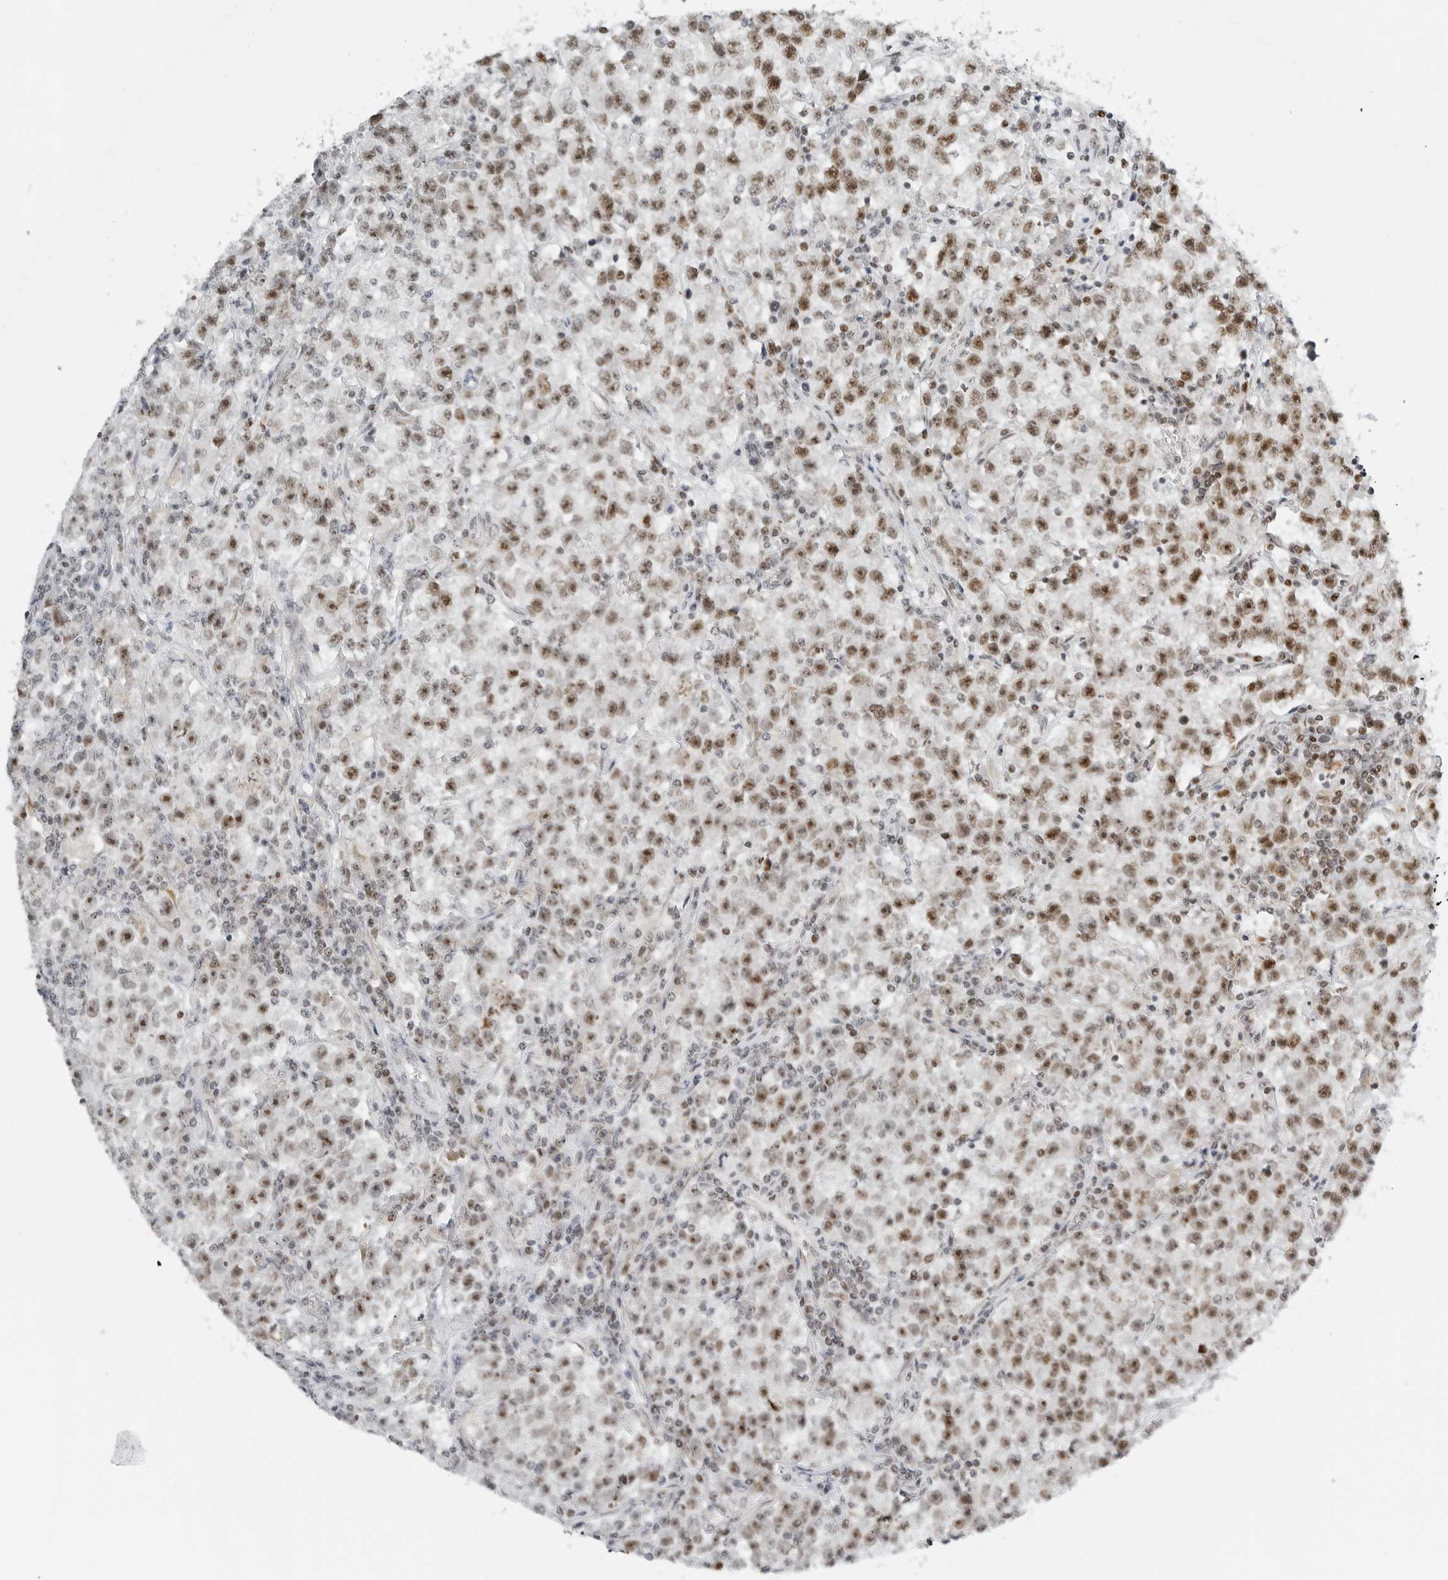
{"staining": {"intensity": "moderate", "quantity": ">75%", "location": "nuclear"}, "tissue": "testis cancer", "cell_type": "Tumor cells", "image_type": "cancer", "snomed": [{"axis": "morphology", "description": "Seminoma, NOS"}, {"axis": "topography", "description": "Testis"}], "caption": "Immunohistochemical staining of human seminoma (testis) exhibits medium levels of moderate nuclear expression in about >75% of tumor cells. (IHC, brightfield microscopy, high magnification).", "gene": "RIMKLA", "patient": {"sex": "male", "age": 22}}